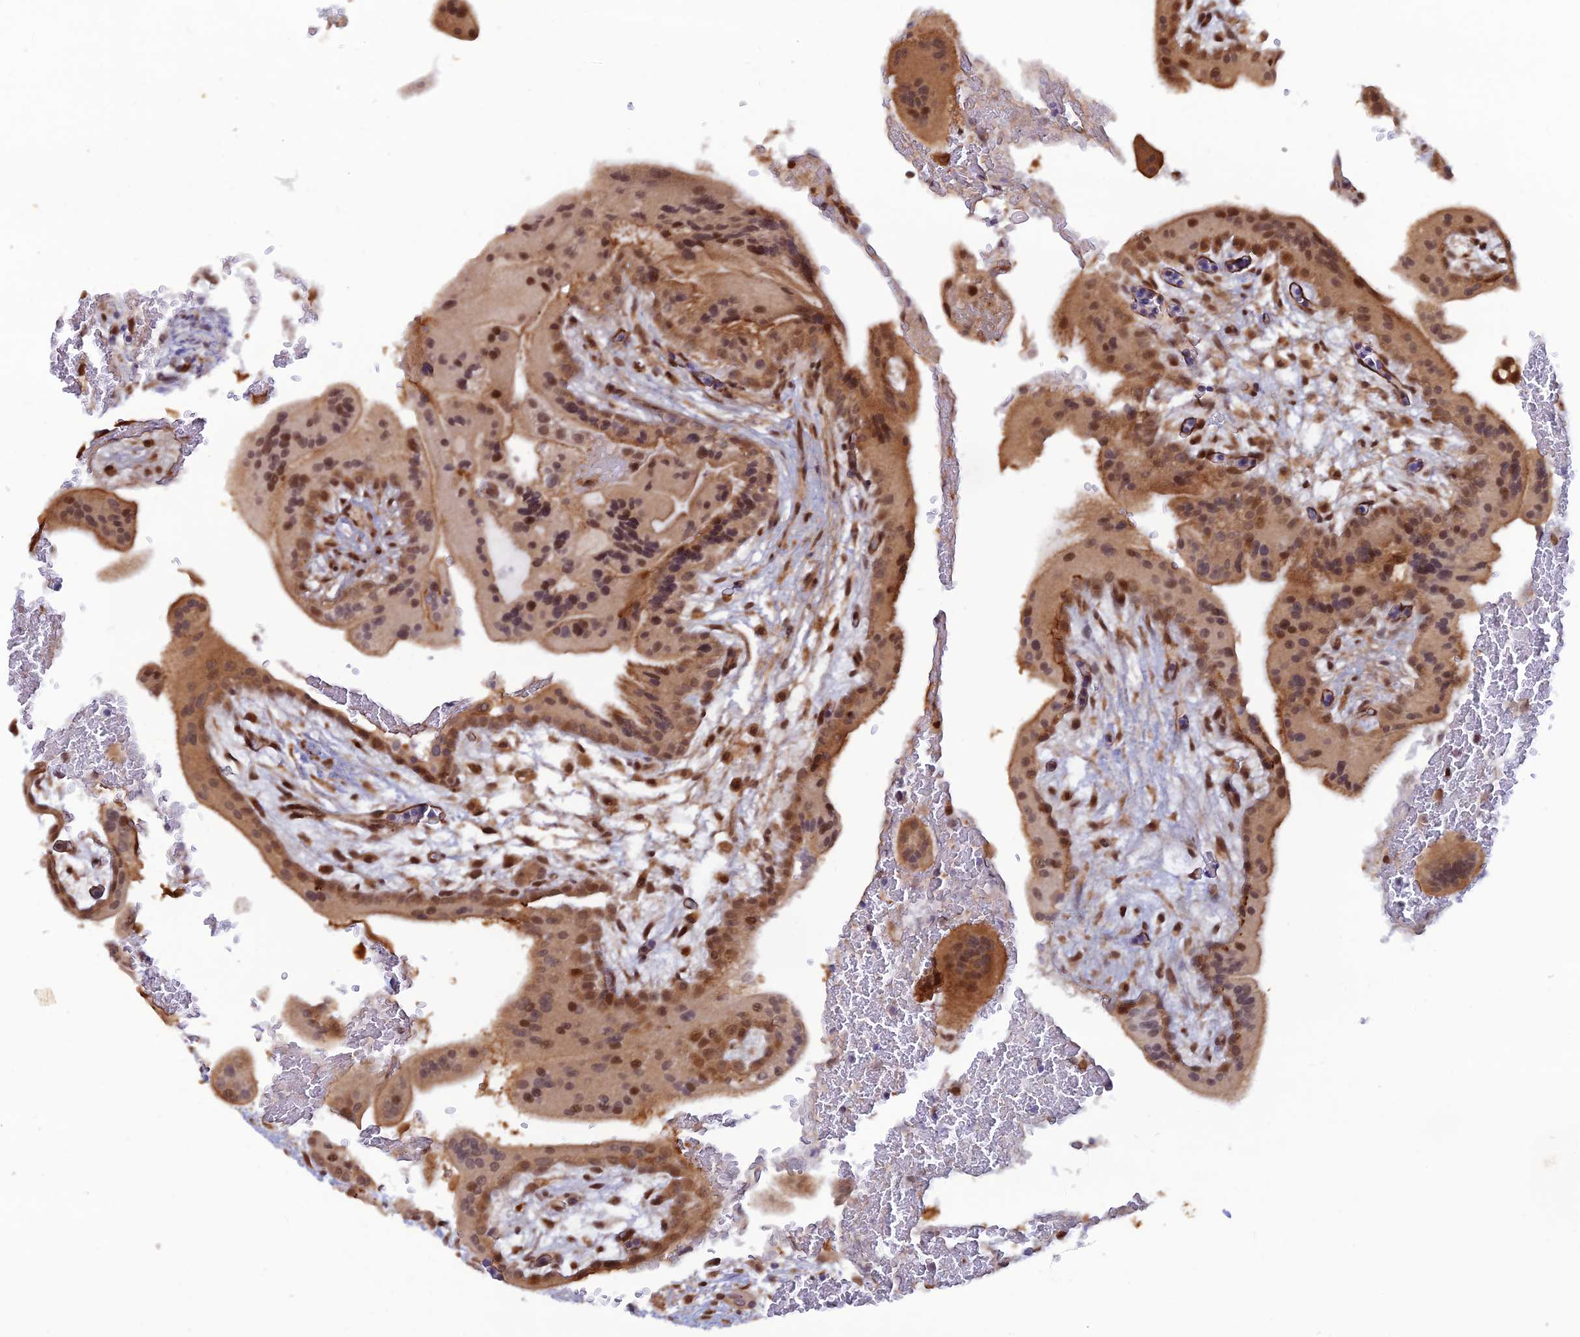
{"staining": {"intensity": "strong", "quantity": ">75%", "location": "cytoplasmic/membranous,nuclear"}, "tissue": "placenta", "cell_type": "Decidual cells", "image_type": "normal", "snomed": [{"axis": "morphology", "description": "Normal tissue, NOS"}, {"axis": "topography", "description": "Placenta"}], "caption": "Immunohistochemical staining of unremarkable human placenta exhibits strong cytoplasmic/membranous,nuclear protein staining in about >75% of decidual cells. The staining was performed using DAB, with brown indicating positive protein expression. Nuclei are stained blue with hematoxylin.", "gene": "ZNF565", "patient": {"sex": "female", "age": 35}}